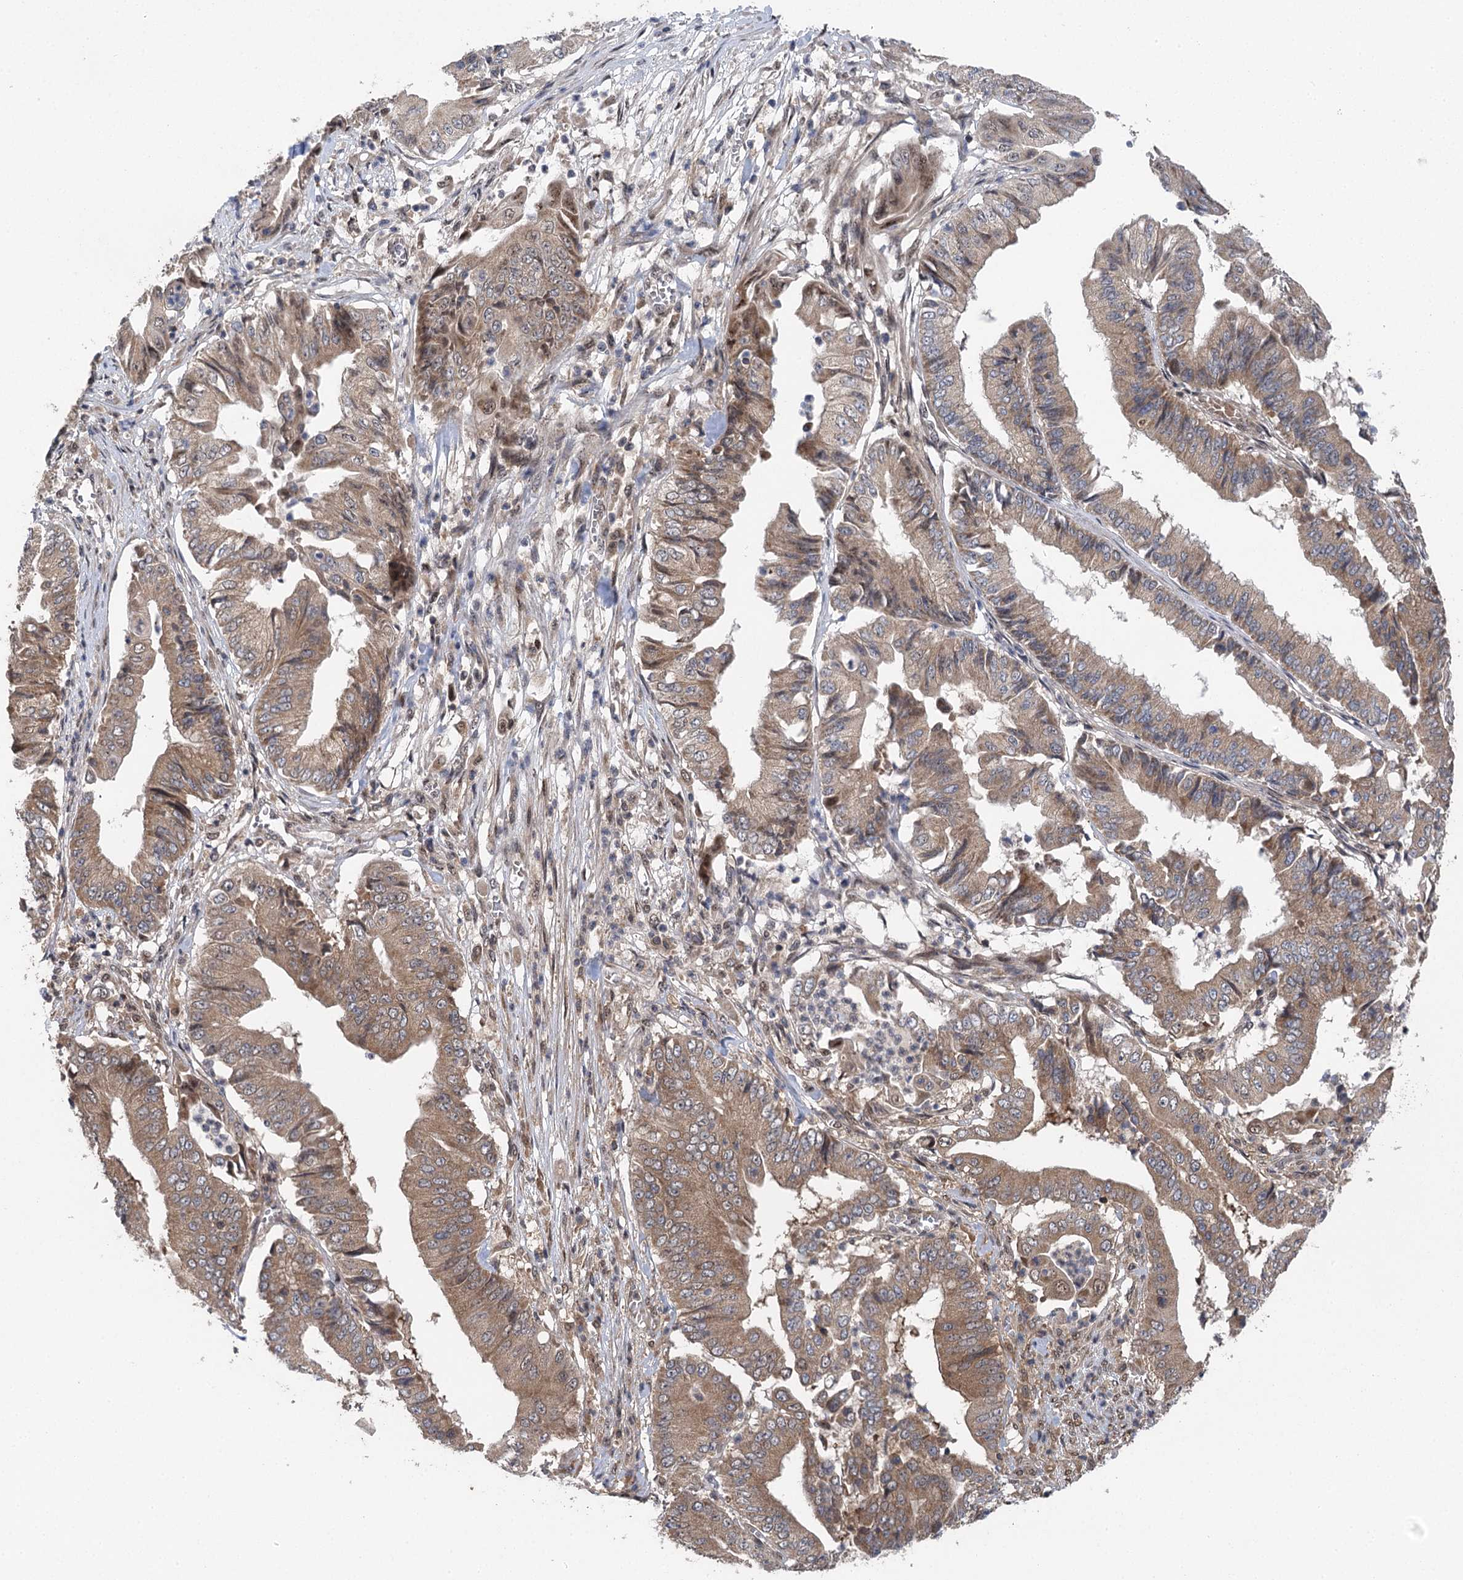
{"staining": {"intensity": "moderate", "quantity": "25%-75%", "location": "cytoplasmic/membranous"}, "tissue": "pancreatic cancer", "cell_type": "Tumor cells", "image_type": "cancer", "snomed": [{"axis": "morphology", "description": "Adenocarcinoma, NOS"}, {"axis": "topography", "description": "Pancreas"}], "caption": "Moderate cytoplasmic/membranous staining for a protein is present in about 25%-75% of tumor cells of adenocarcinoma (pancreatic) using immunohistochemistry.", "gene": "C12orf4", "patient": {"sex": "female", "age": 77}}